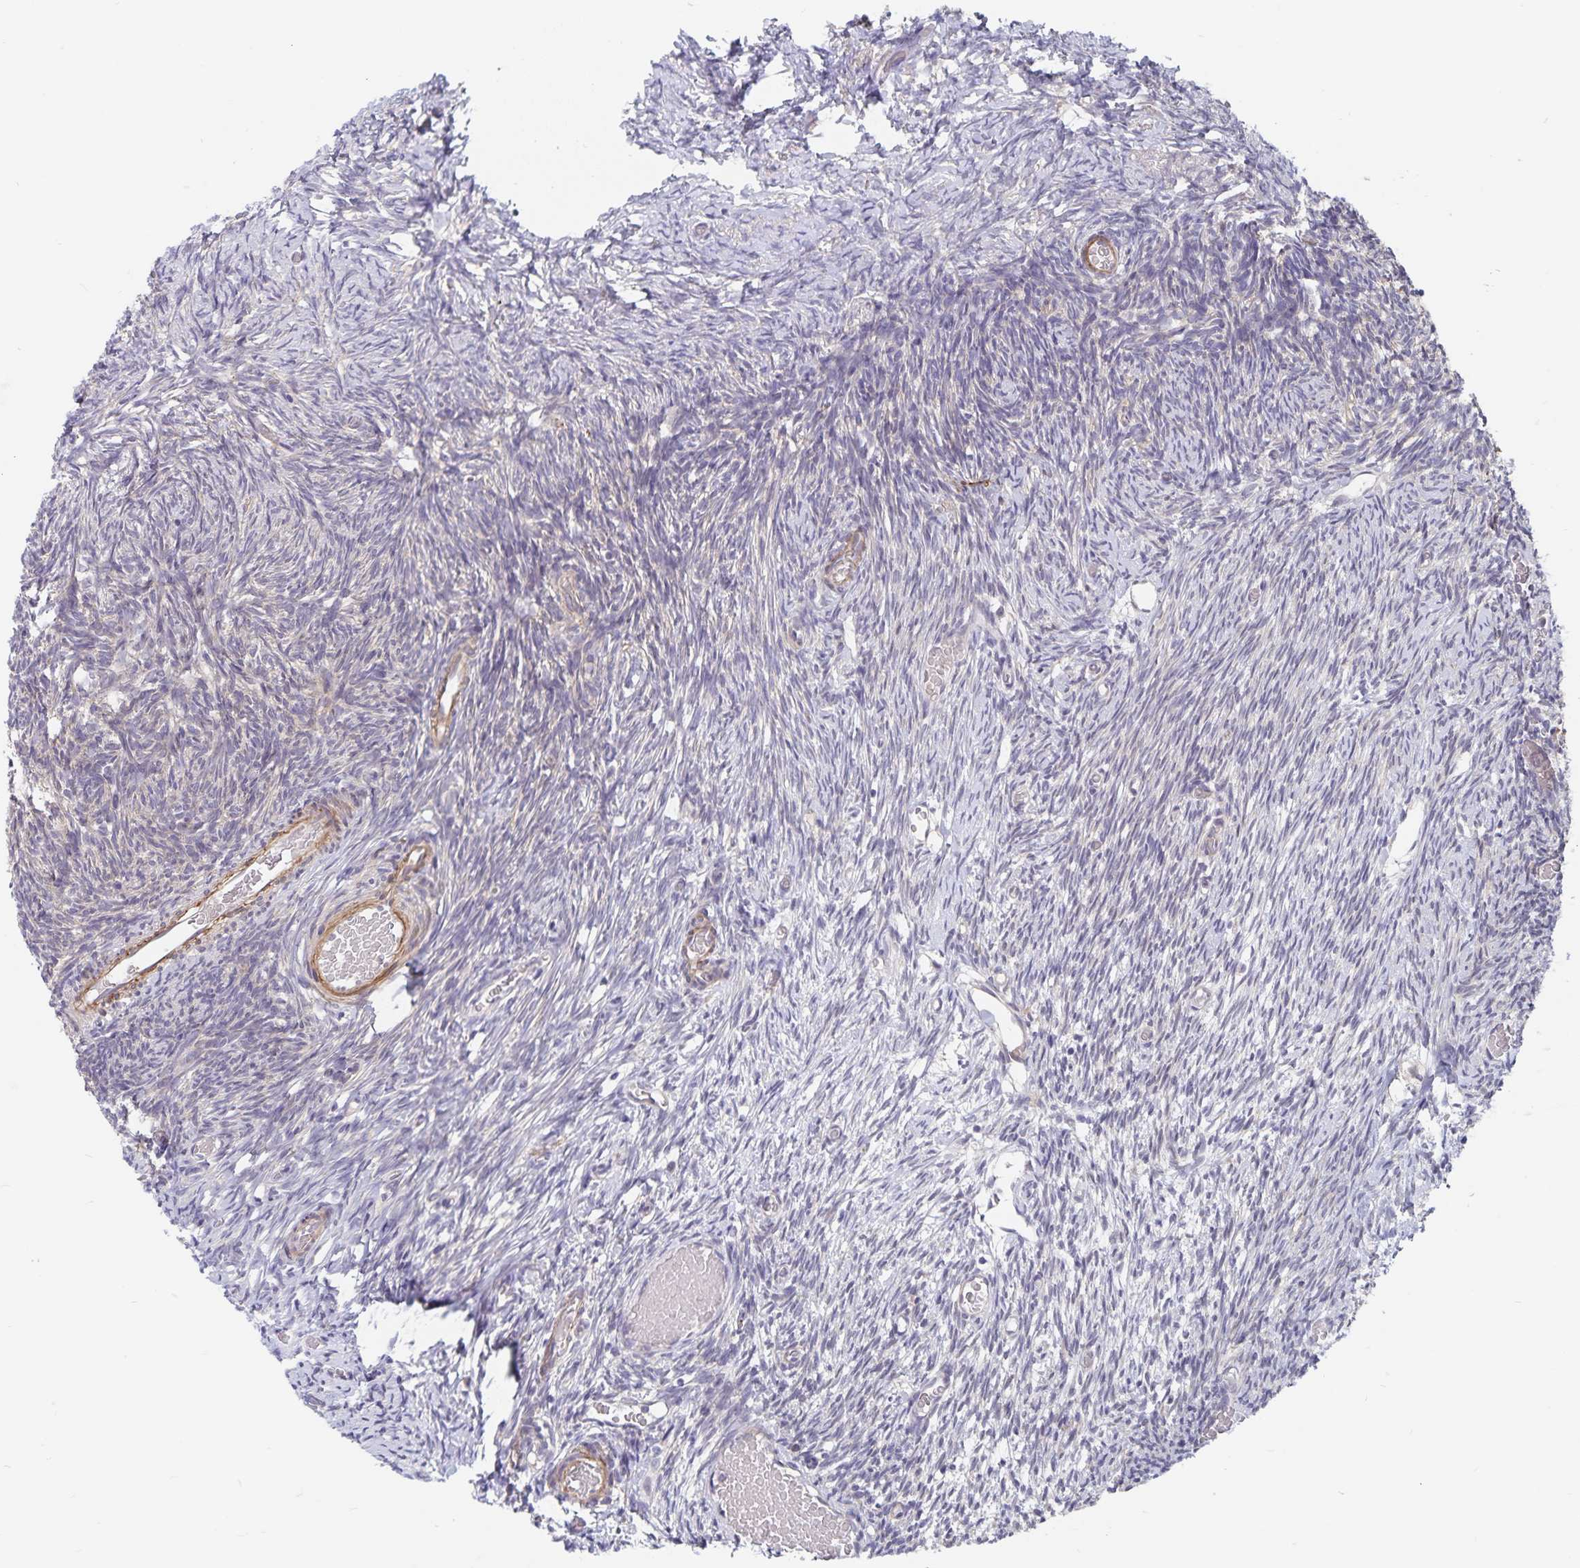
{"staining": {"intensity": "moderate", "quantity": ">75%", "location": "cytoplasmic/membranous"}, "tissue": "ovary", "cell_type": "Follicle cells", "image_type": "normal", "snomed": [{"axis": "morphology", "description": "Normal tissue, NOS"}, {"axis": "topography", "description": "Ovary"}], "caption": "Ovary stained with immunohistochemistry (IHC) reveals moderate cytoplasmic/membranous positivity in about >75% of follicle cells.", "gene": "BAG6", "patient": {"sex": "female", "age": 39}}